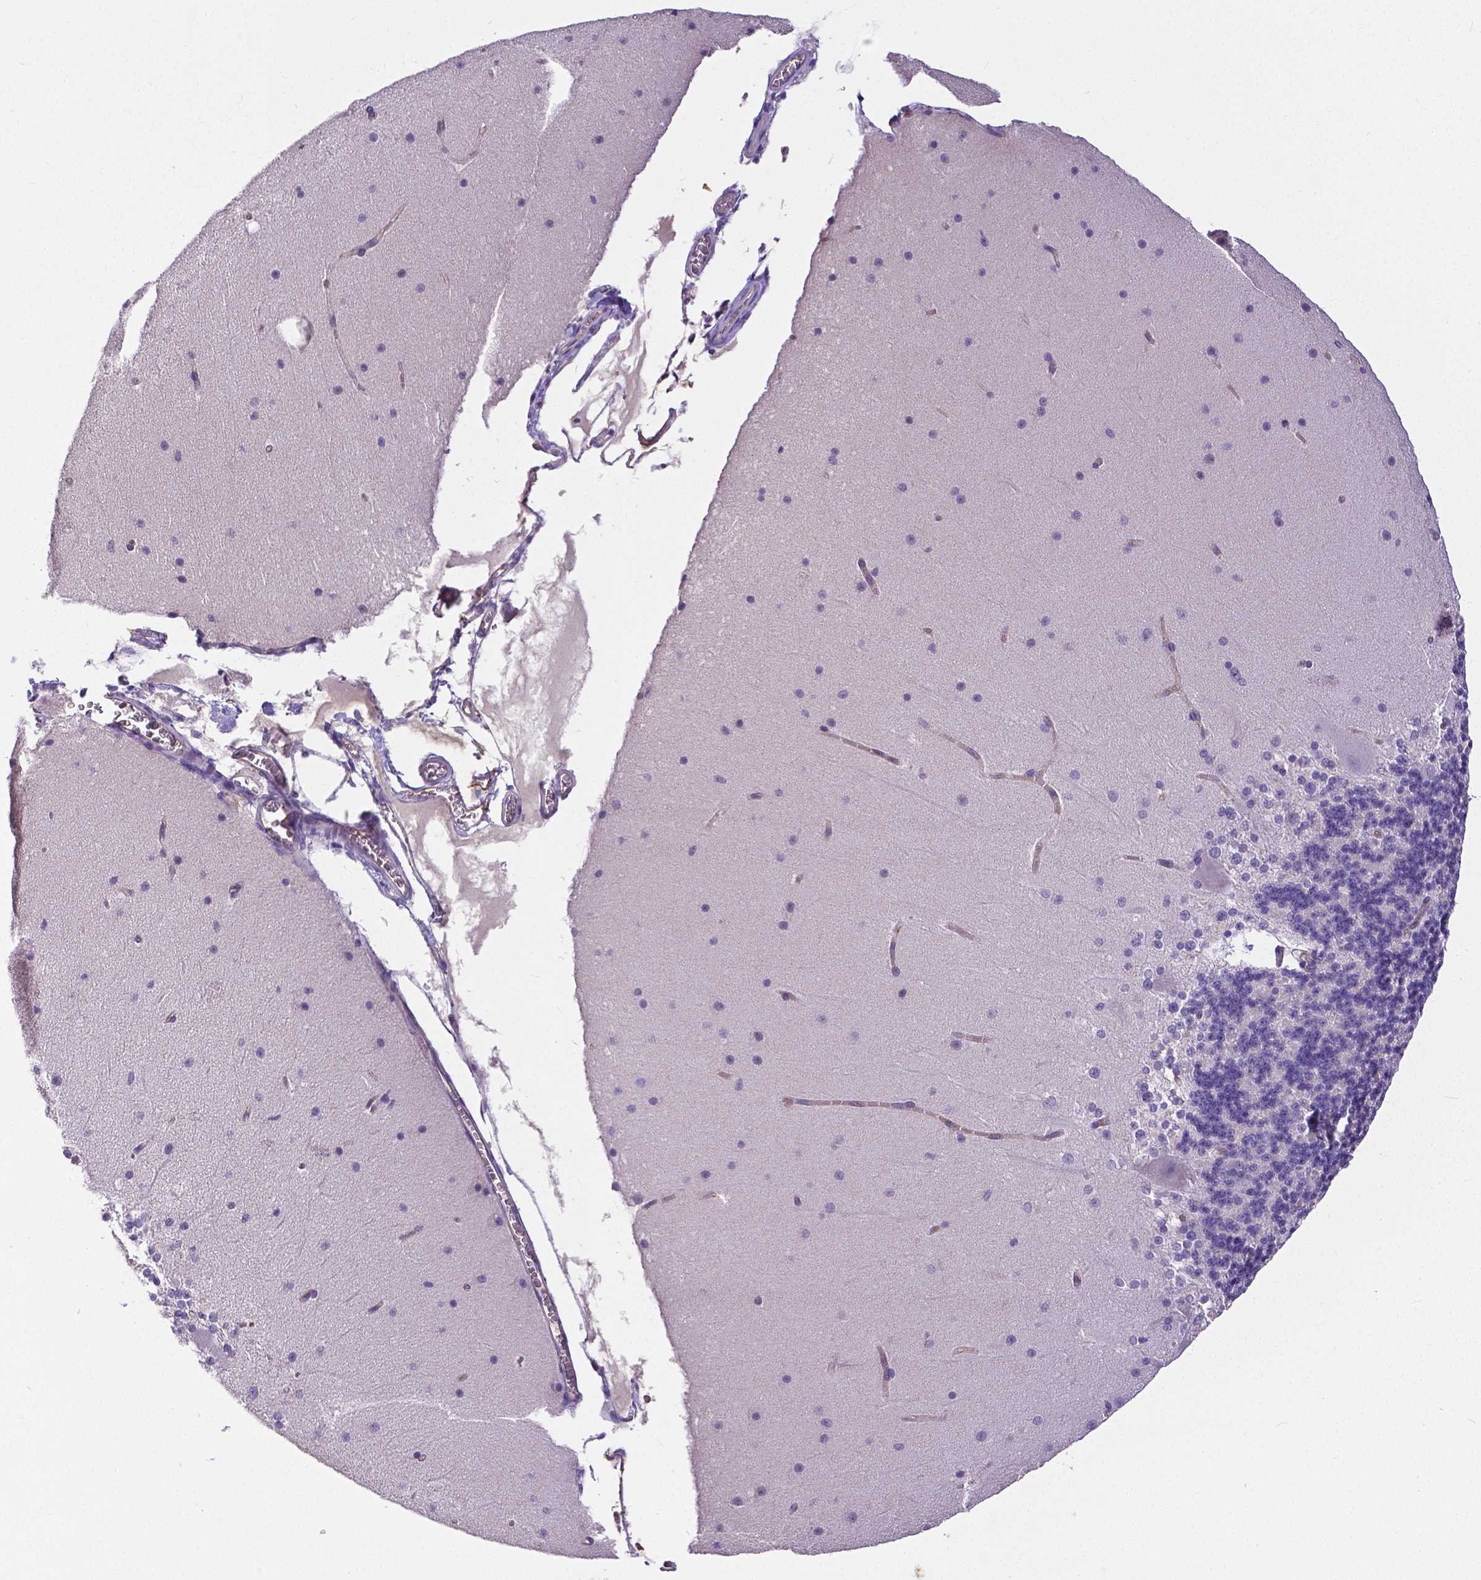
{"staining": {"intensity": "negative", "quantity": "none", "location": "none"}, "tissue": "cerebellum", "cell_type": "Cells in granular layer", "image_type": "normal", "snomed": [{"axis": "morphology", "description": "Normal tissue, NOS"}, {"axis": "topography", "description": "Cerebellum"}], "caption": "Histopathology image shows no significant protein staining in cells in granular layer of normal cerebellum. (Immunohistochemistry (ihc), brightfield microscopy, high magnification).", "gene": "OCLN", "patient": {"sex": "female", "age": 19}}